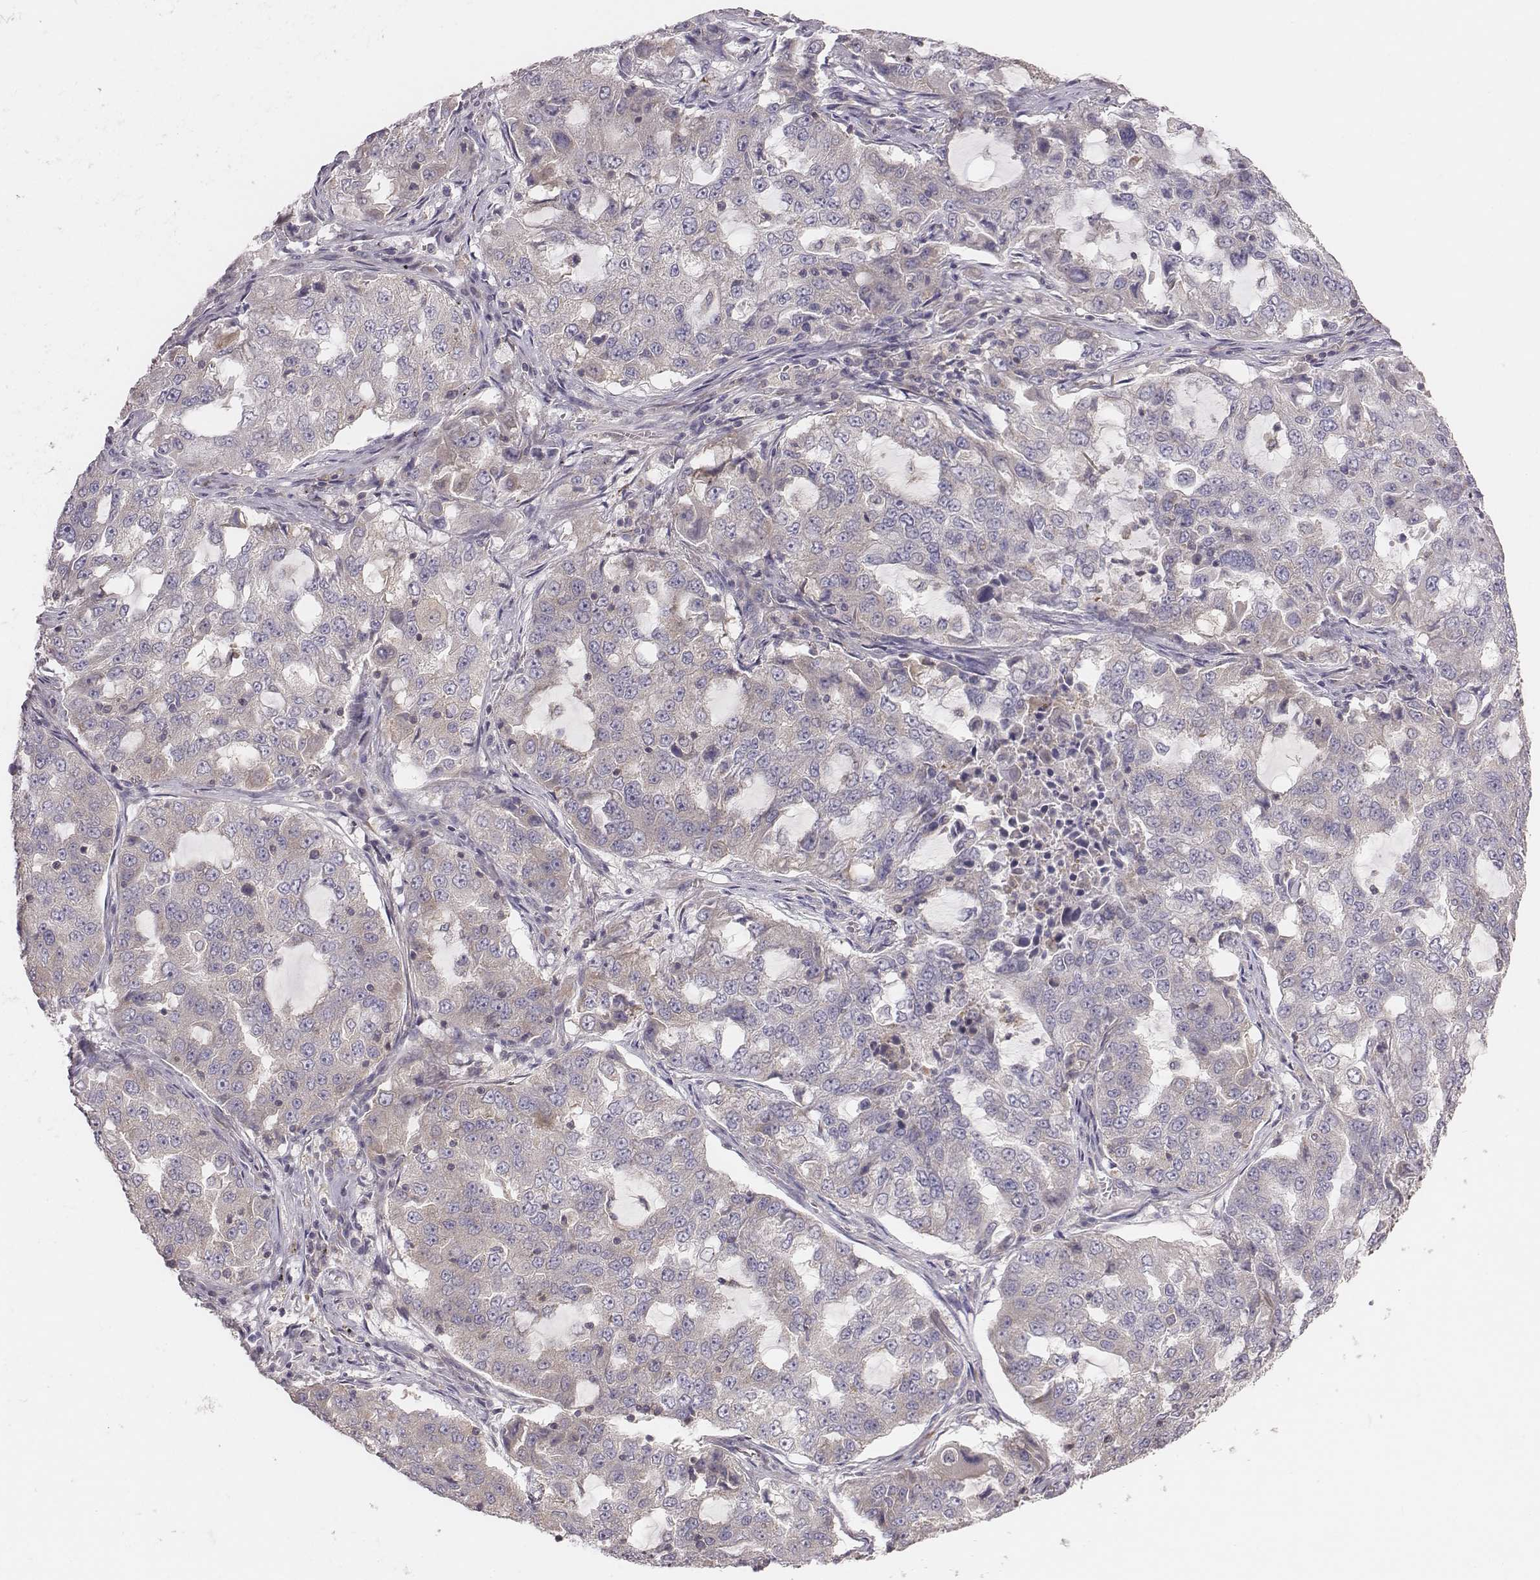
{"staining": {"intensity": "negative", "quantity": "none", "location": "none"}, "tissue": "lung cancer", "cell_type": "Tumor cells", "image_type": "cancer", "snomed": [{"axis": "morphology", "description": "Adenocarcinoma, NOS"}, {"axis": "topography", "description": "Lung"}], "caption": "Tumor cells are negative for protein expression in human lung cancer (adenocarcinoma).", "gene": "CAD", "patient": {"sex": "female", "age": 61}}